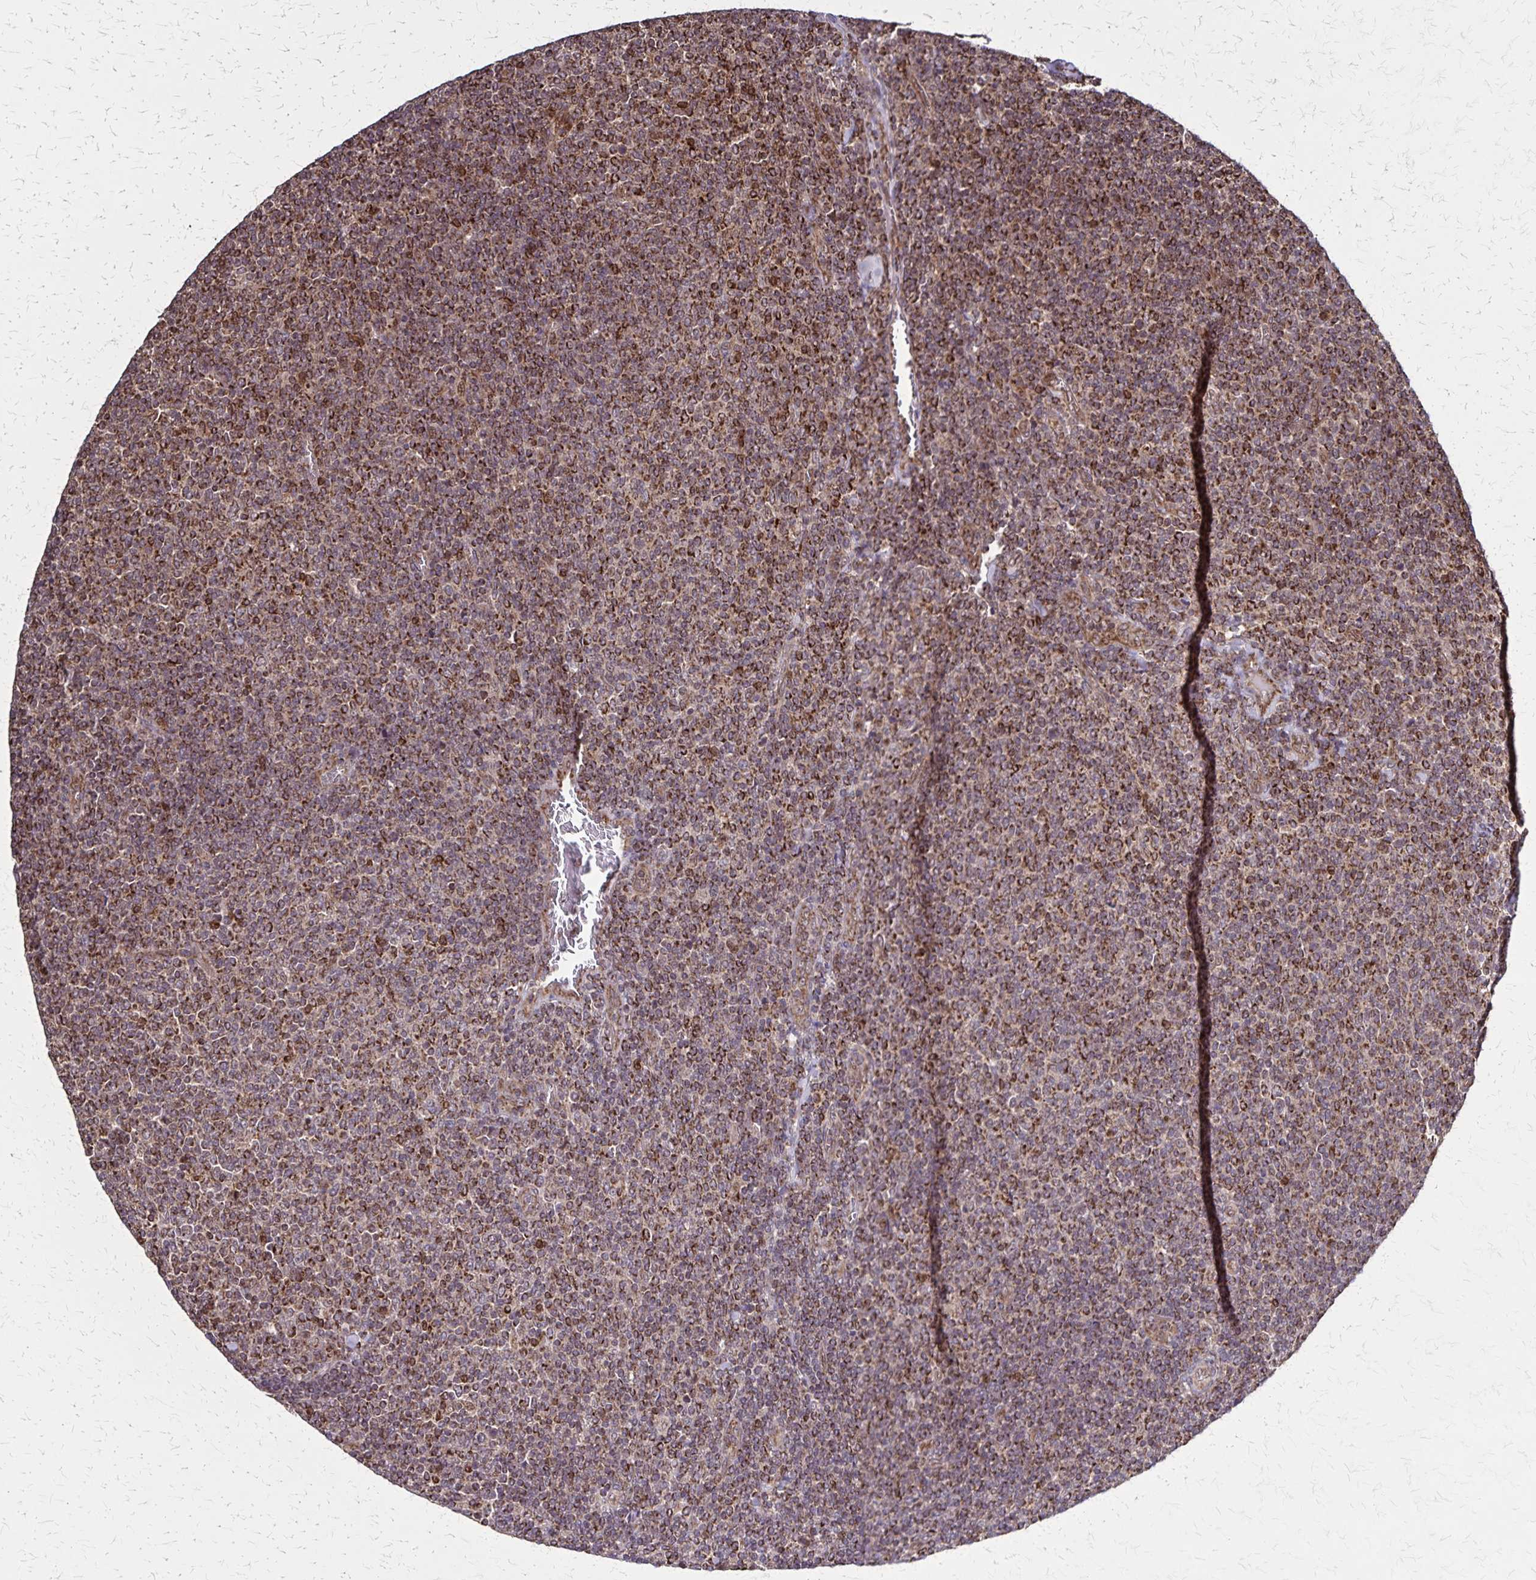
{"staining": {"intensity": "moderate", "quantity": ">75%", "location": "cytoplasmic/membranous"}, "tissue": "lymphoma", "cell_type": "Tumor cells", "image_type": "cancer", "snomed": [{"axis": "morphology", "description": "Malignant lymphoma, non-Hodgkin's type, Low grade"}, {"axis": "topography", "description": "Lymph node"}], "caption": "This is an image of immunohistochemistry (IHC) staining of low-grade malignant lymphoma, non-Hodgkin's type, which shows moderate expression in the cytoplasmic/membranous of tumor cells.", "gene": "NFS1", "patient": {"sex": "male", "age": 52}}